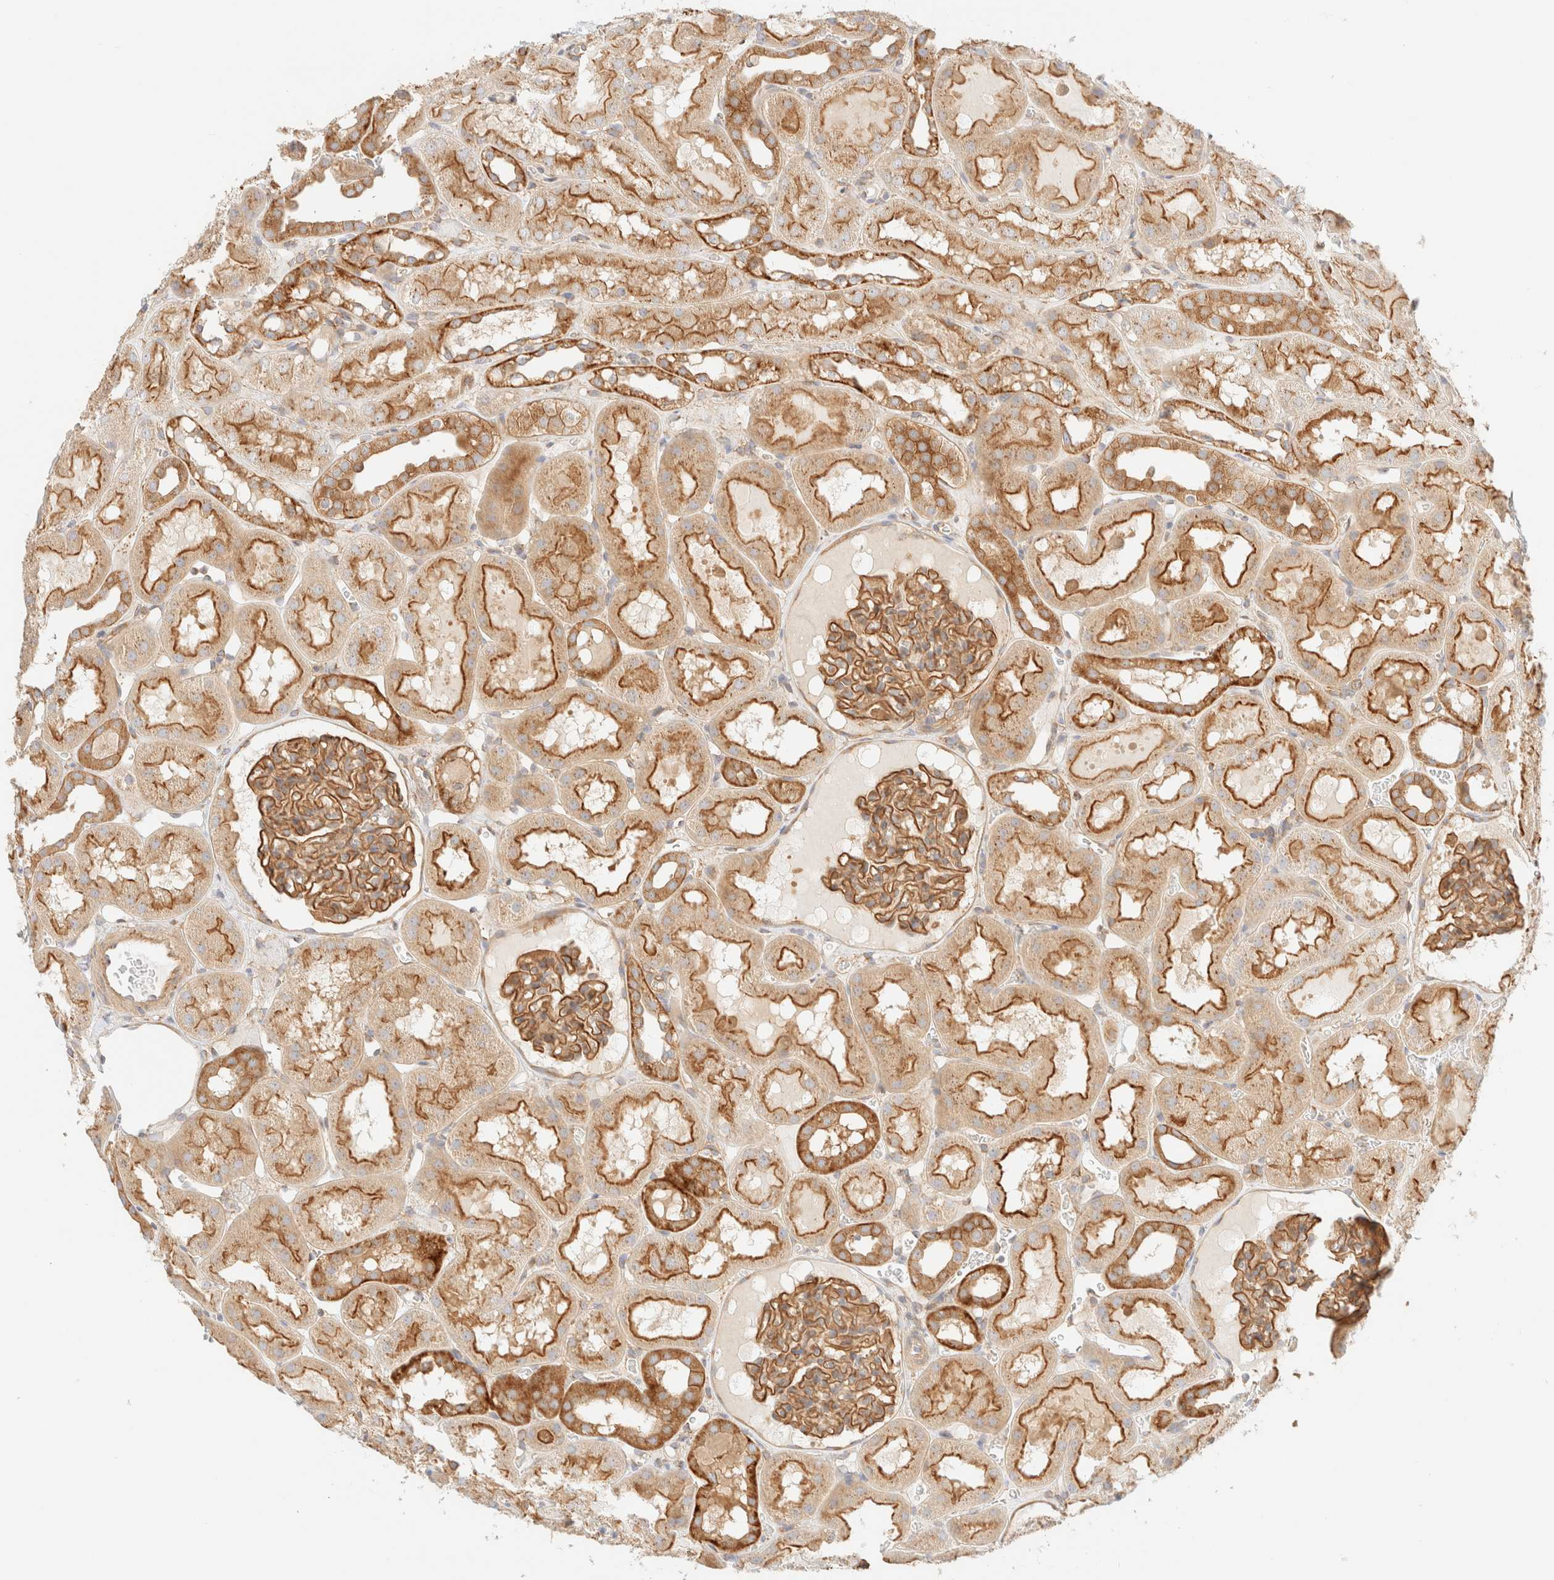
{"staining": {"intensity": "moderate", "quantity": ">75%", "location": "cytoplasmic/membranous"}, "tissue": "kidney", "cell_type": "Cells in glomeruli", "image_type": "normal", "snomed": [{"axis": "morphology", "description": "Normal tissue, NOS"}, {"axis": "topography", "description": "Kidney"}, {"axis": "topography", "description": "Urinary bladder"}], "caption": "IHC photomicrograph of benign kidney stained for a protein (brown), which demonstrates medium levels of moderate cytoplasmic/membranous expression in about >75% of cells in glomeruli.", "gene": "MYO10", "patient": {"sex": "male", "age": 16}}